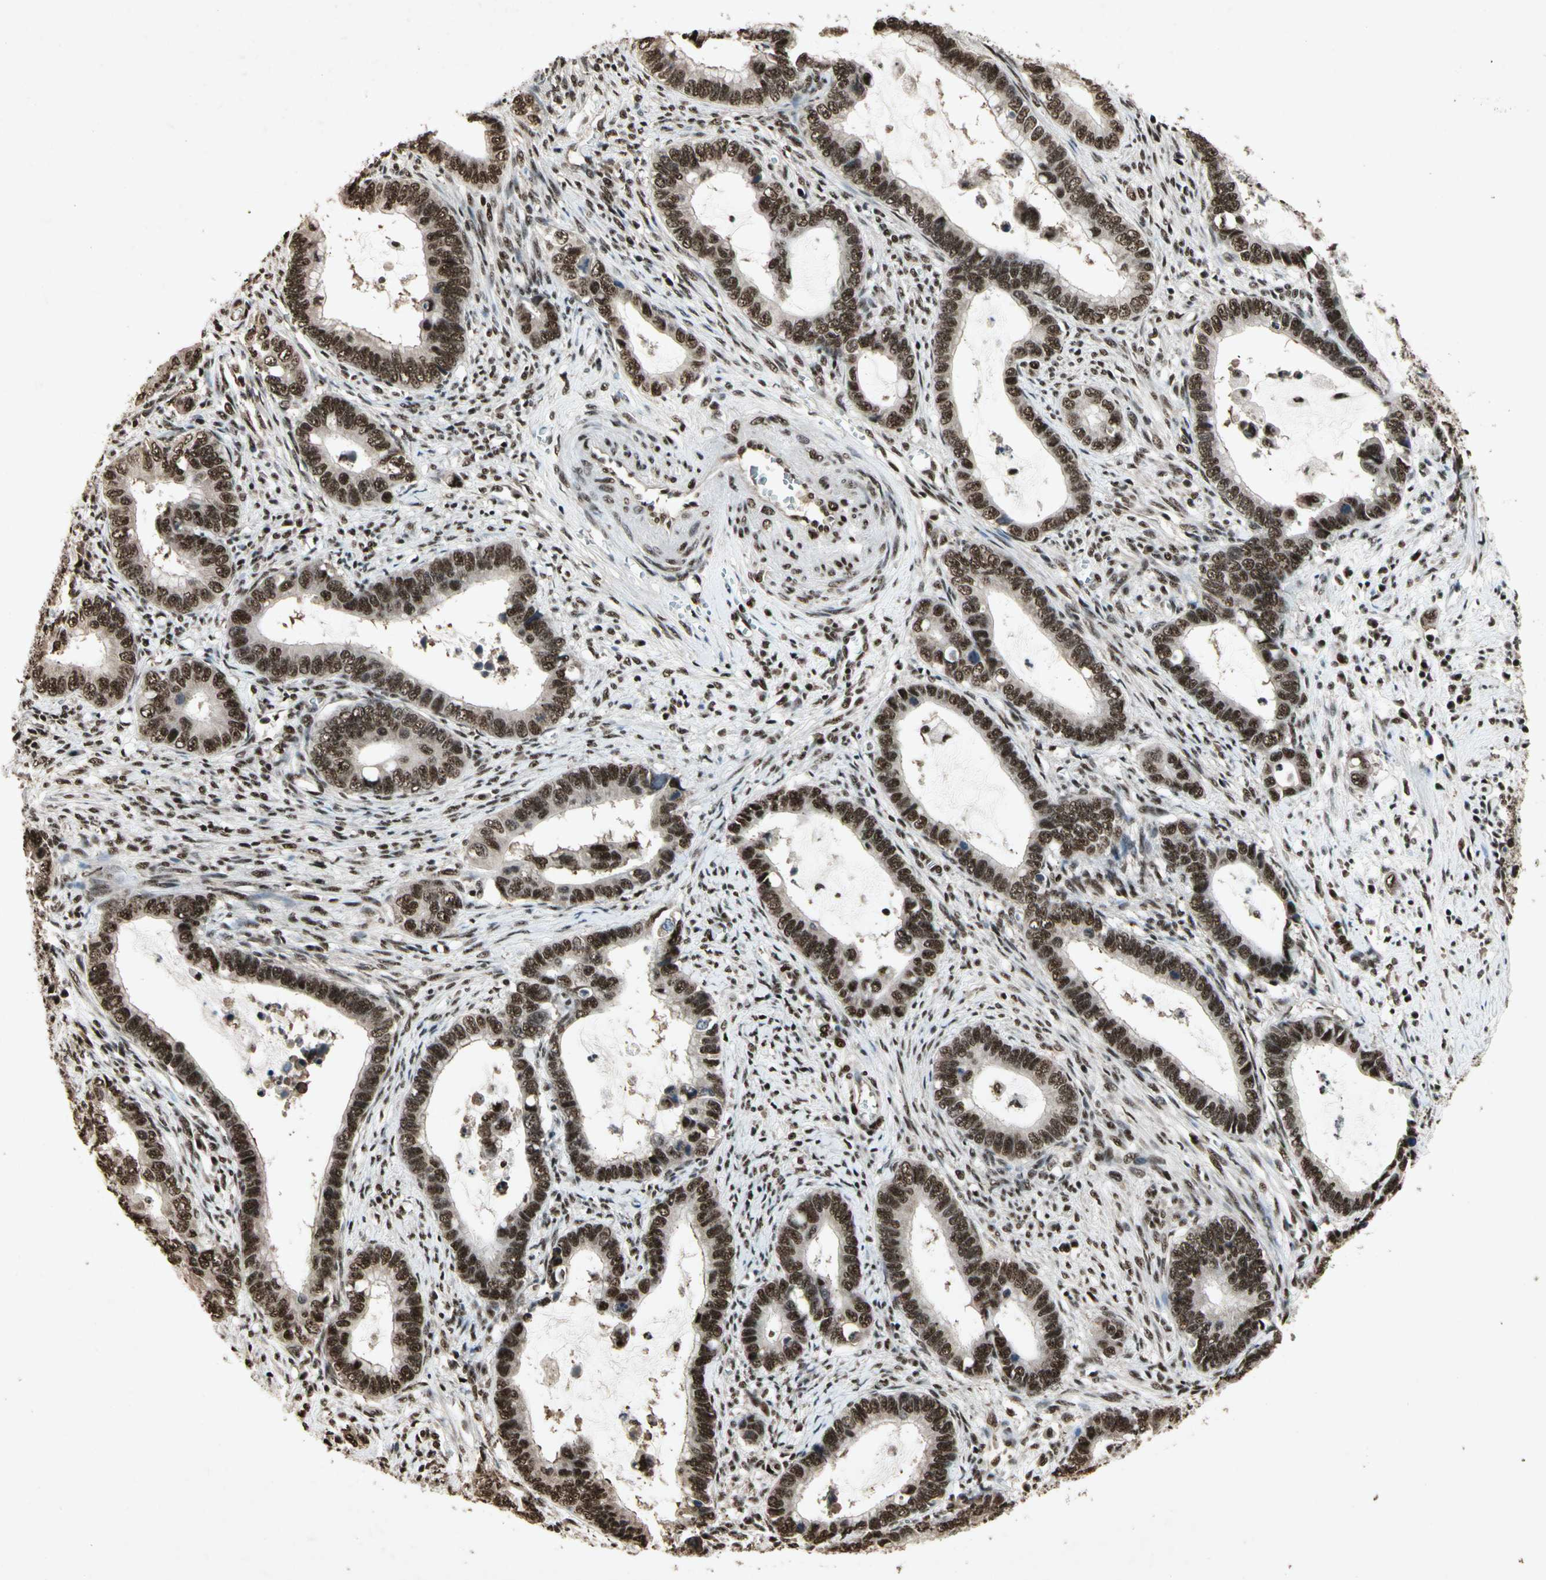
{"staining": {"intensity": "strong", "quantity": ">75%", "location": "nuclear"}, "tissue": "cervical cancer", "cell_type": "Tumor cells", "image_type": "cancer", "snomed": [{"axis": "morphology", "description": "Adenocarcinoma, NOS"}, {"axis": "topography", "description": "Cervix"}], "caption": "Immunohistochemical staining of cervical cancer (adenocarcinoma) displays strong nuclear protein expression in approximately >75% of tumor cells.", "gene": "TBX2", "patient": {"sex": "female", "age": 44}}